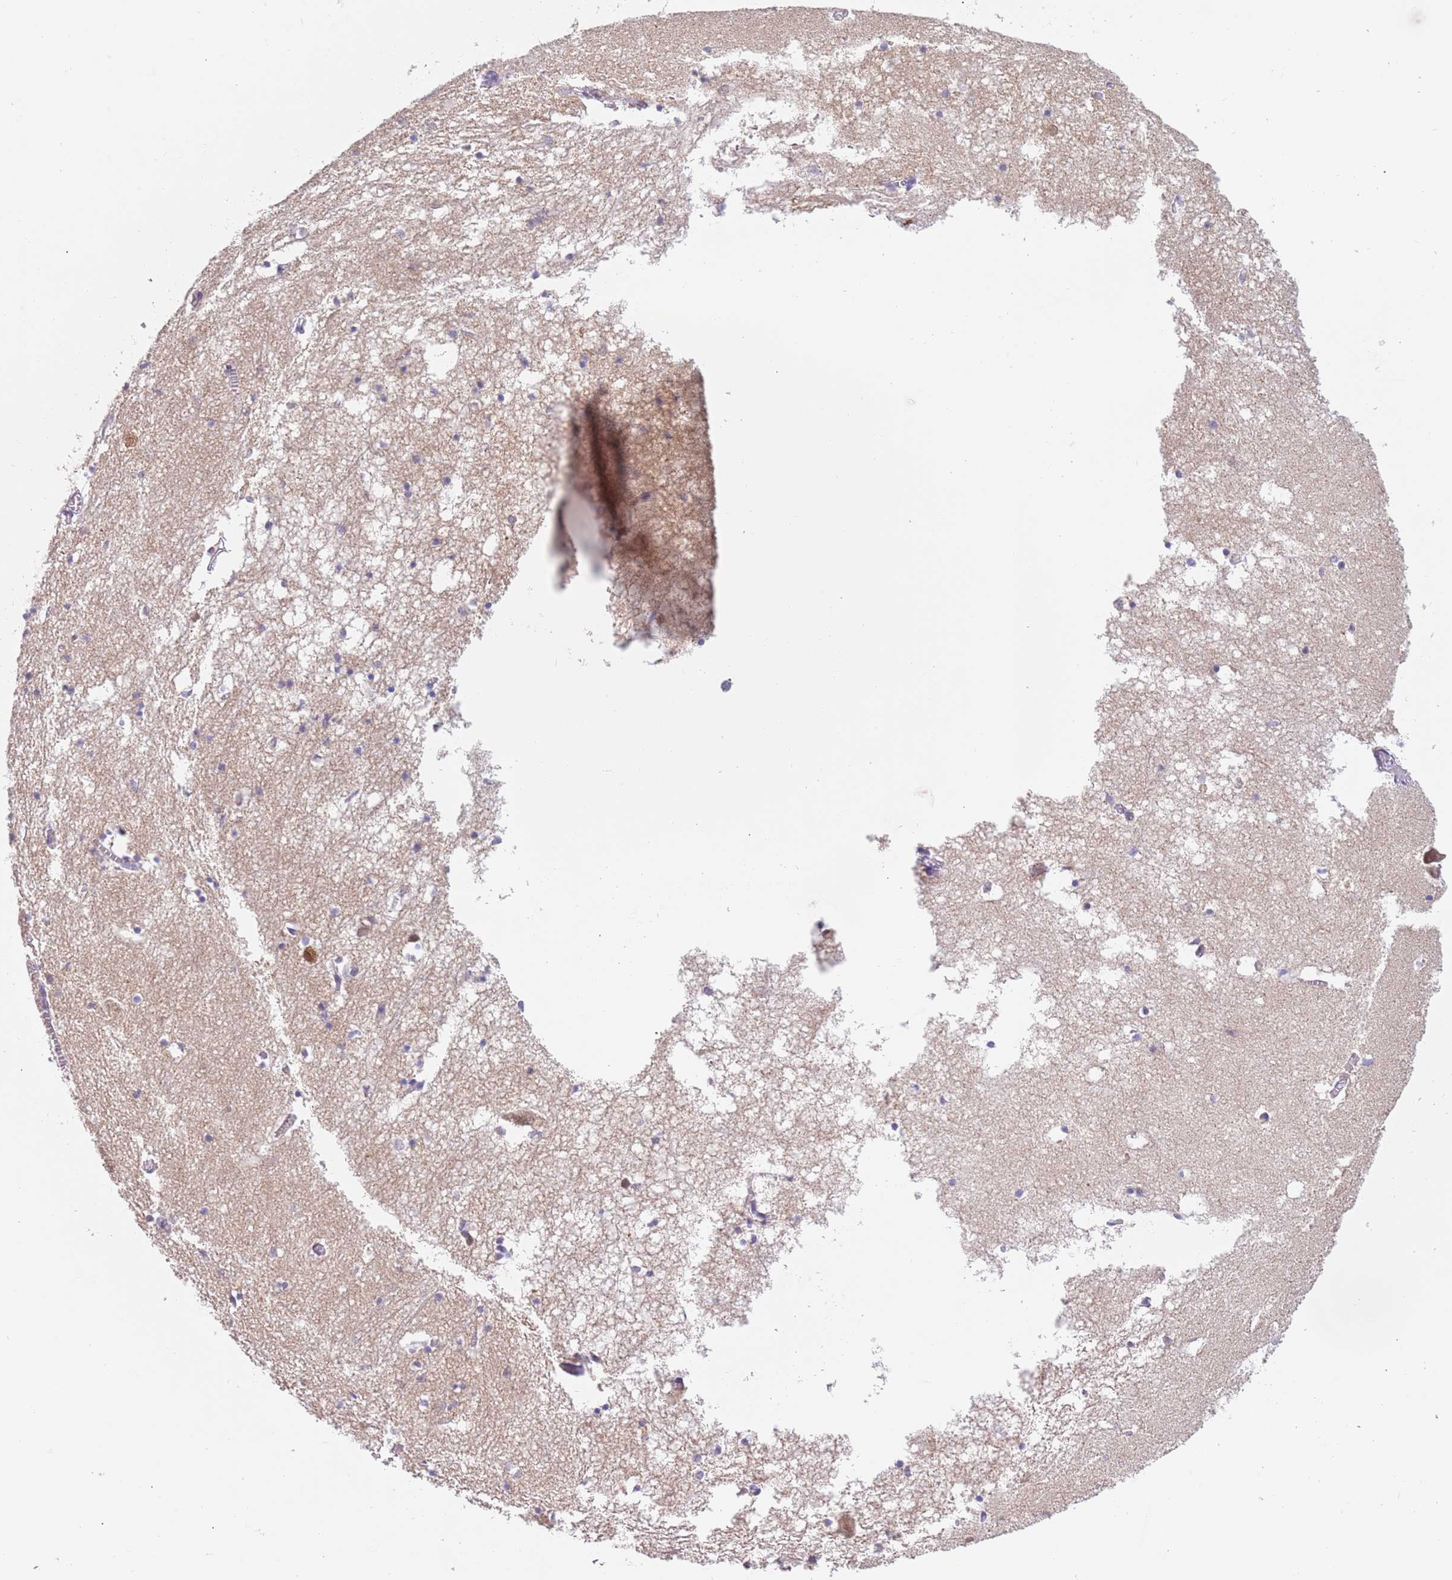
{"staining": {"intensity": "negative", "quantity": "none", "location": "none"}, "tissue": "hippocampus", "cell_type": "Glial cells", "image_type": "normal", "snomed": [{"axis": "morphology", "description": "Normal tissue, NOS"}, {"axis": "topography", "description": "Hippocampus"}], "caption": "This histopathology image is of normal hippocampus stained with immunohistochemistry to label a protein in brown with the nuclei are counter-stained blue. There is no staining in glial cells.", "gene": "TIMM13", "patient": {"sex": "male", "age": 70}}